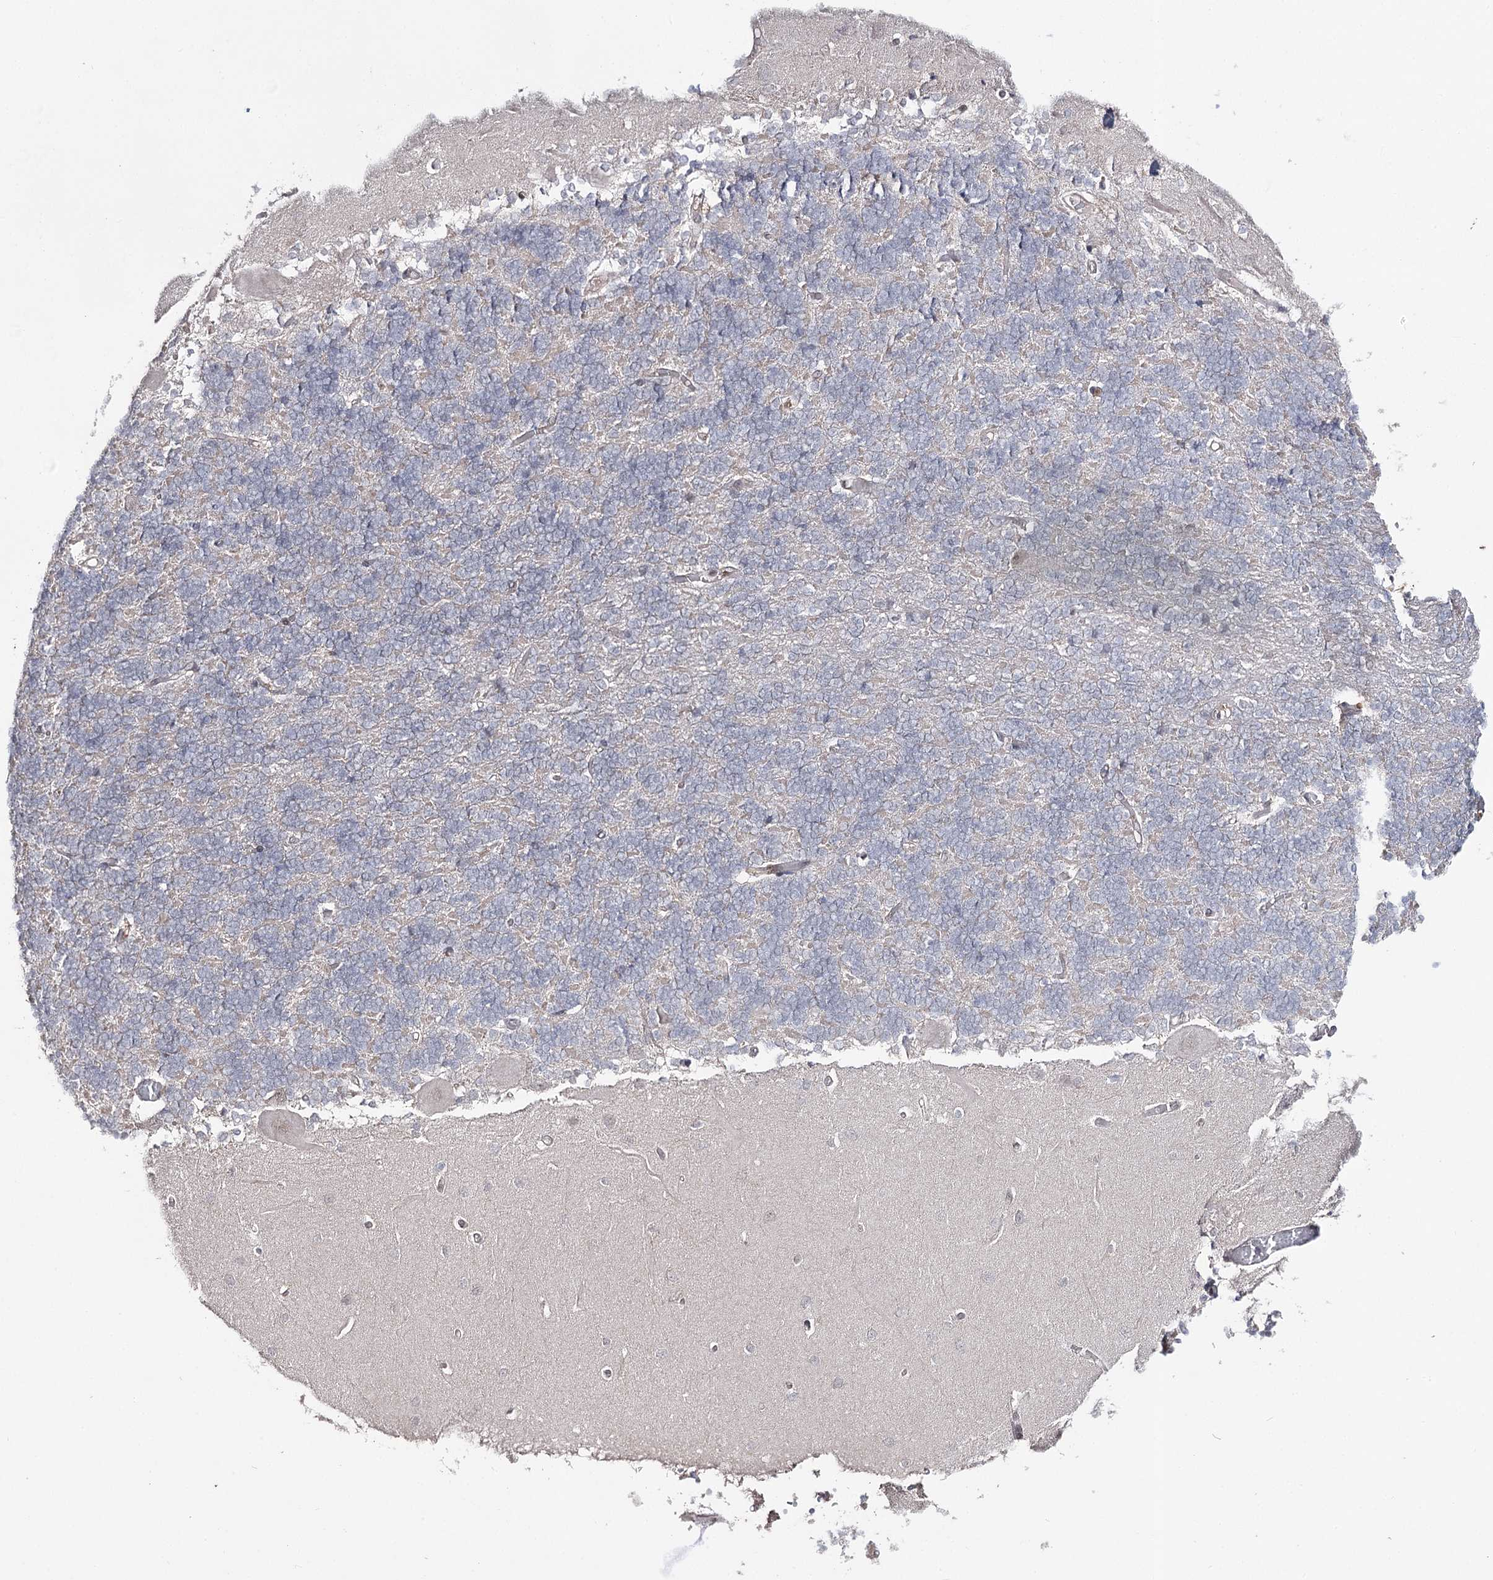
{"staining": {"intensity": "negative", "quantity": "none", "location": "none"}, "tissue": "cerebellum", "cell_type": "Cells in granular layer", "image_type": "normal", "snomed": [{"axis": "morphology", "description": "Normal tissue, NOS"}, {"axis": "topography", "description": "Cerebellum"}], "caption": "The image shows no staining of cells in granular layer in benign cerebellum.", "gene": "HSD11B2", "patient": {"sex": "male", "age": 37}}